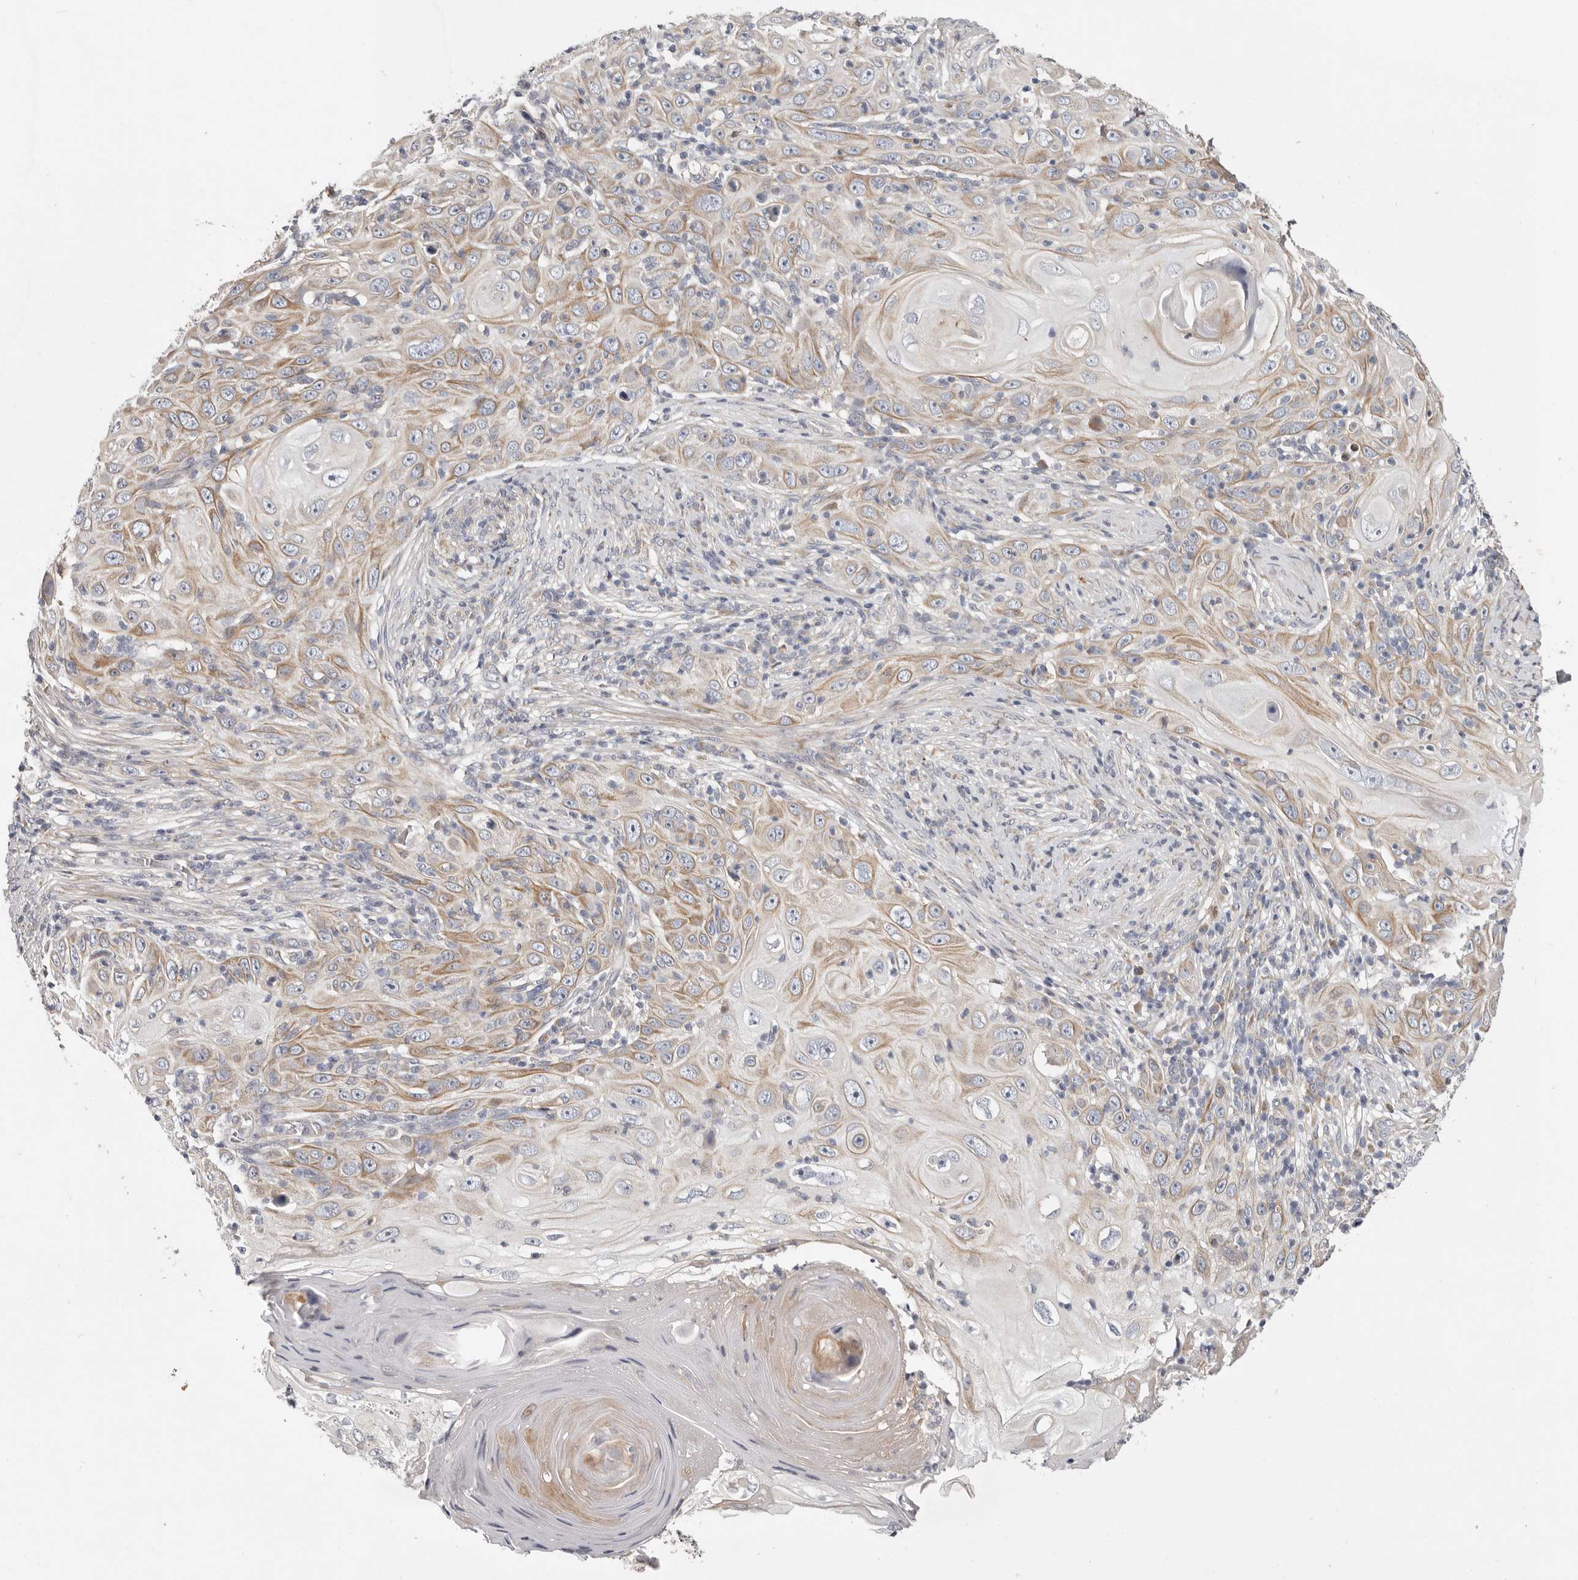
{"staining": {"intensity": "moderate", "quantity": "25%-75%", "location": "cytoplasmic/membranous"}, "tissue": "skin cancer", "cell_type": "Tumor cells", "image_type": "cancer", "snomed": [{"axis": "morphology", "description": "Squamous cell carcinoma, NOS"}, {"axis": "topography", "description": "Skin"}], "caption": "High-magnification brightfield microscopy of skin cancer stained with DAB (brown) and counterstained with hematoxylin (blue). tumor cells exhibit moderate cytoplasmic/membranous expression is seen in approximately25%-75% of cells.", "gene": "MRPS10", "patient": {"sex": "female", "age": 88}}